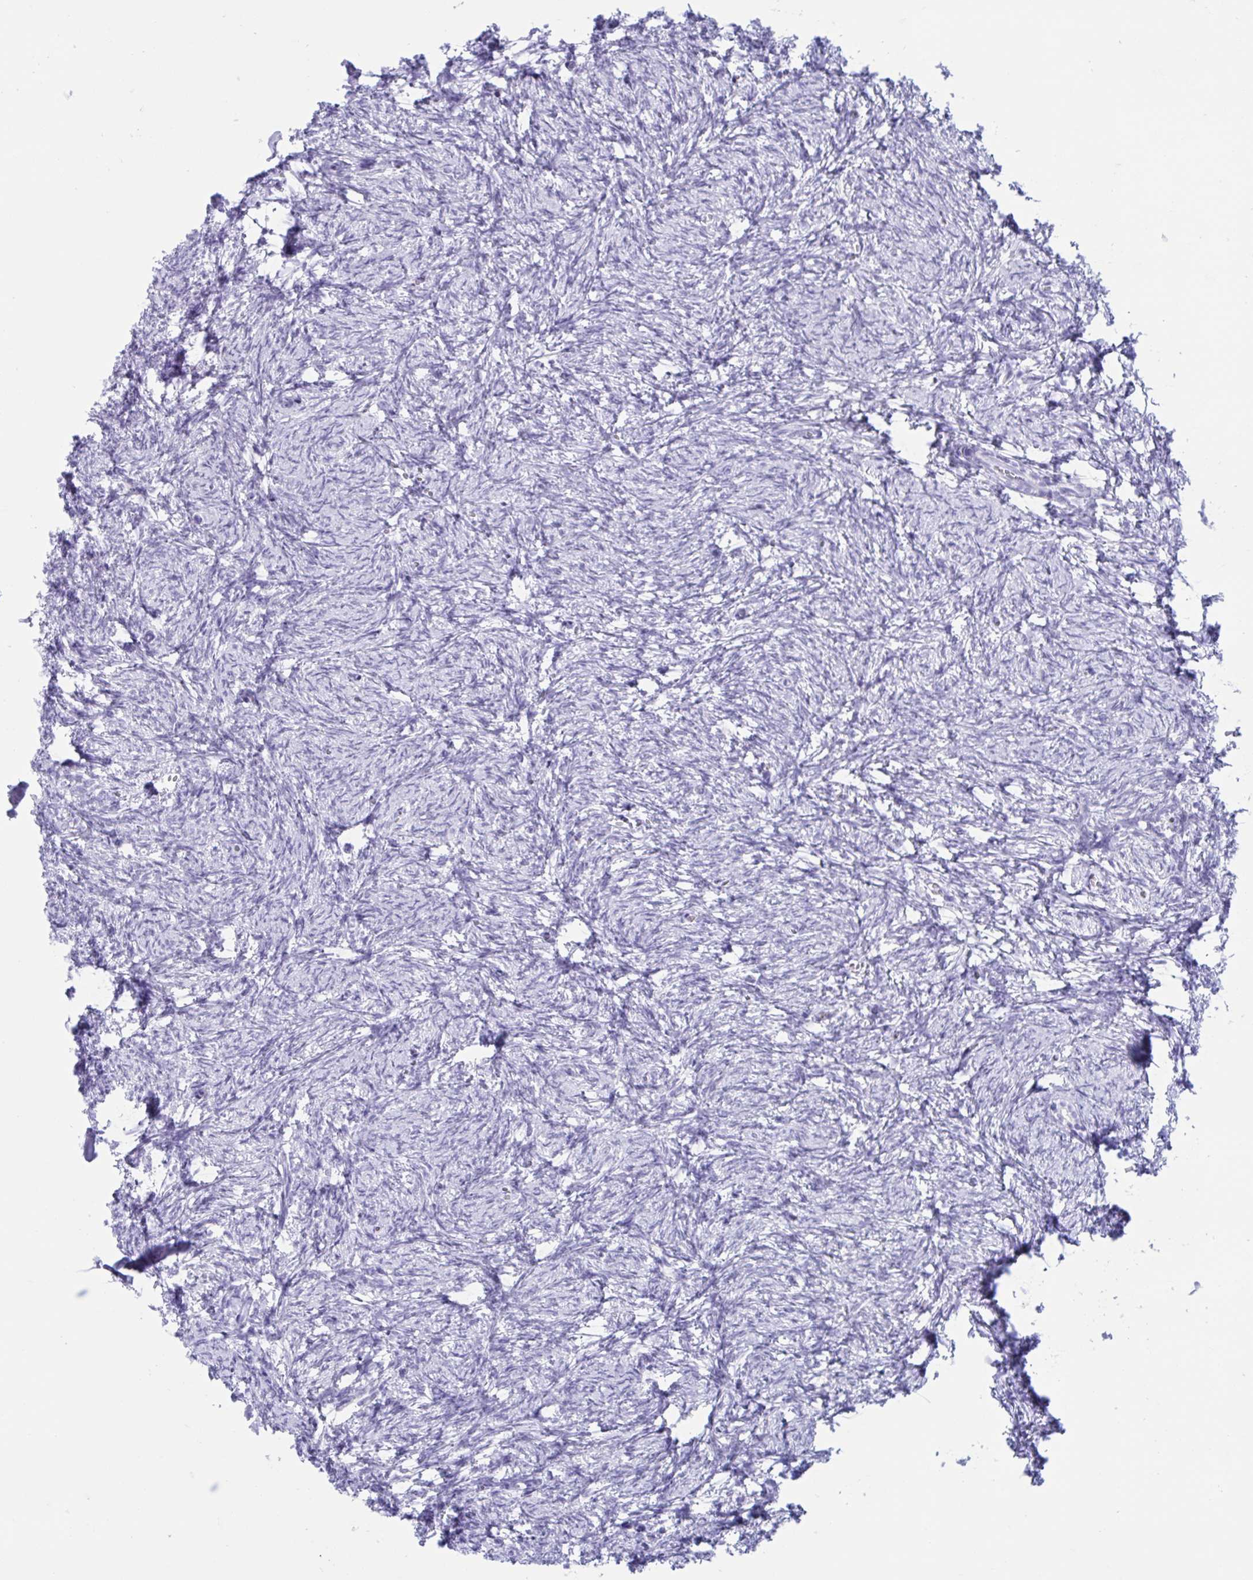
{"staining": {"intensity": "negative", "quantity": "none", "location": "none"}, "tissue": "ovary", "cell_type": "Follicle cells", "image_type": "normal", "snomed": [{"axis": "morphology", "description": "Normal tissue, NOS"}, {"axis": "topography", "description": "Ovary"}], "caption": "IHC micrograph of unremarkable ovary: human ovary stained with DAB reveals no significant protein staining in follicle cells. (Brightfield microscopy of DAB IHC at high magnification).", "gene": "TMEM35A", "patient": {"sex": "female", "age": 41}}